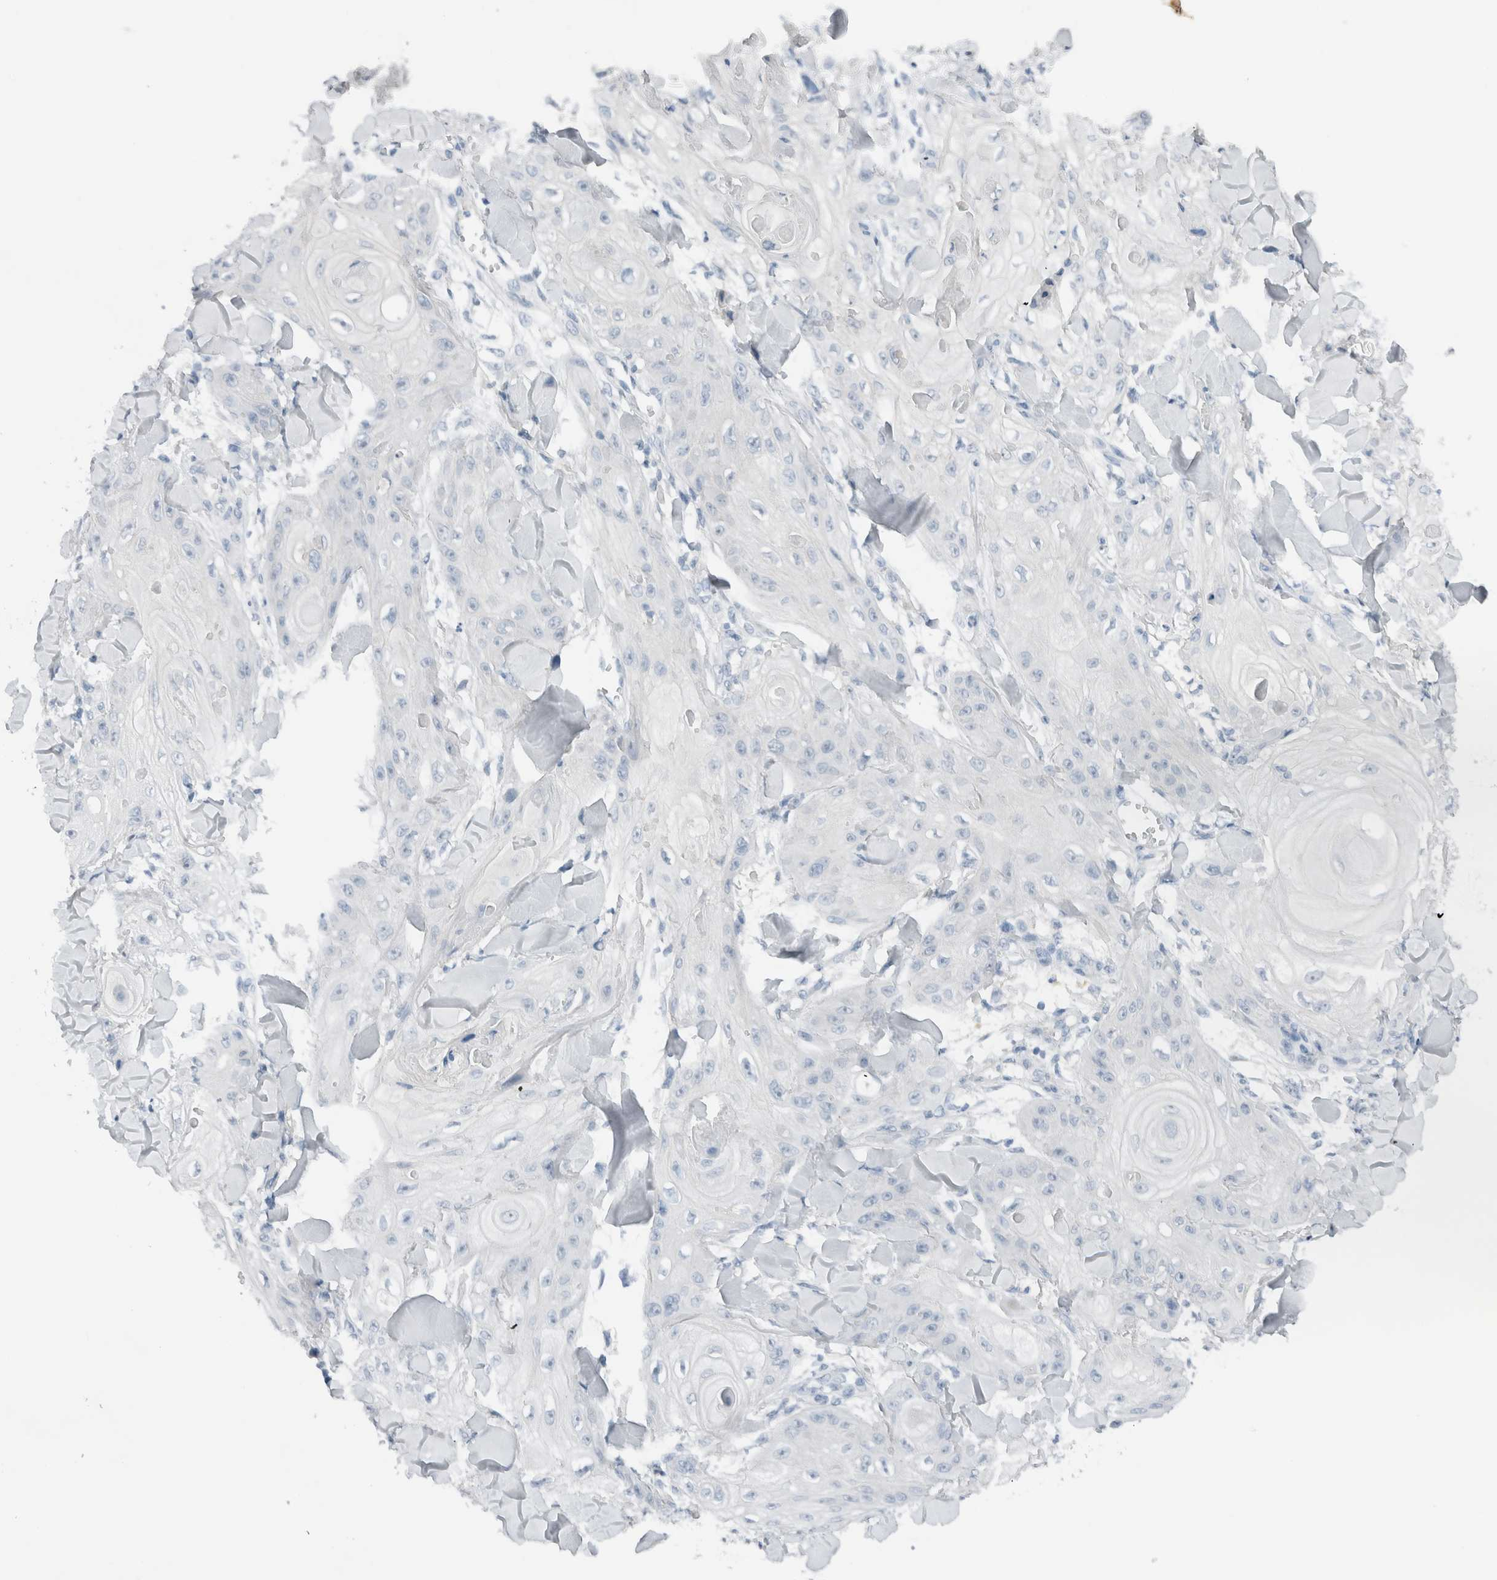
{"staining": {"intensity": "negative", "quantity": "none", "location": "none"}, "tissue": "skin cancer", "cell_type": "Tumor cells", "image_type": "cancer", "snomed": [{"axis": "morphology", "description": "Squamous cell carcinoma, NOS"}, {"axis": "topography", "description": "Skin"}], "caption": "Immunohistochemistry photomicrograph of human skin squamous cell carcinoma stained for a protein (brown), which displays no expression in tumor cells. (DAB IHC with hematoxylin counter stain).", "gene": "DUOX1", "patient": {"sex": "male", "age": 74}}